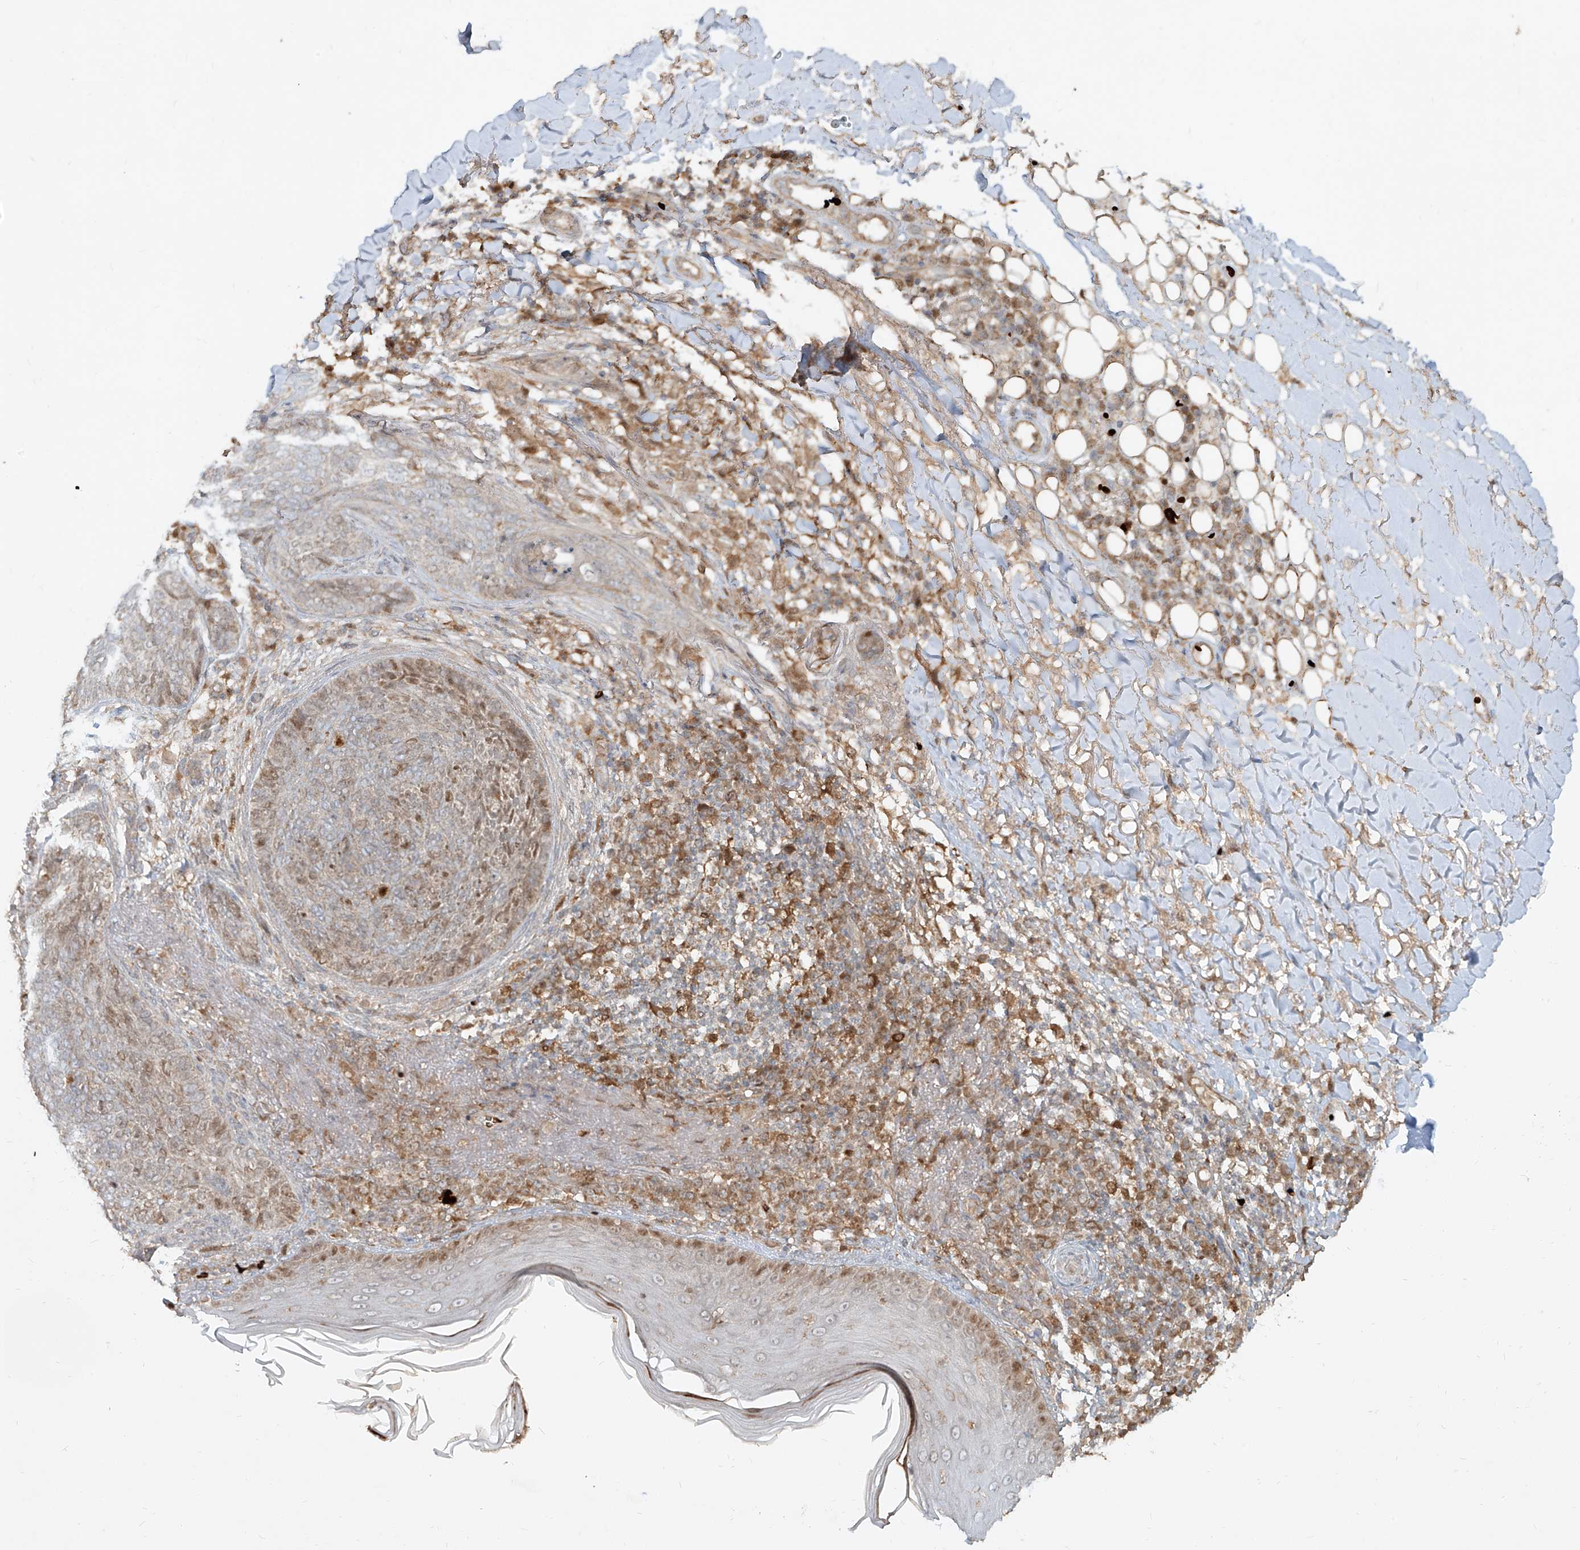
{"staining": {"intensity": "moderate", "quantity": "25%-75%", "location": "nuclear"}, "tissue": "skin cancer", "cell_type": "Tumor cells", "image_type": "cancer", "snomed": [{"axis": "morphology", "description": "Basal cell carcinoma"}, {"axis": "topography", "description": "Skin"}], "caption": "This histopathology image demonstrates skin basal cell carcinoma stained with immunohistochemistry (IHC) to label a protein in brown. The nuclear of tumor cells show moderate positivity for the protein. Nuclei are counter-stained blue.", "gene": "FGD2", "patient": {"sex": "male", "age": 85}}